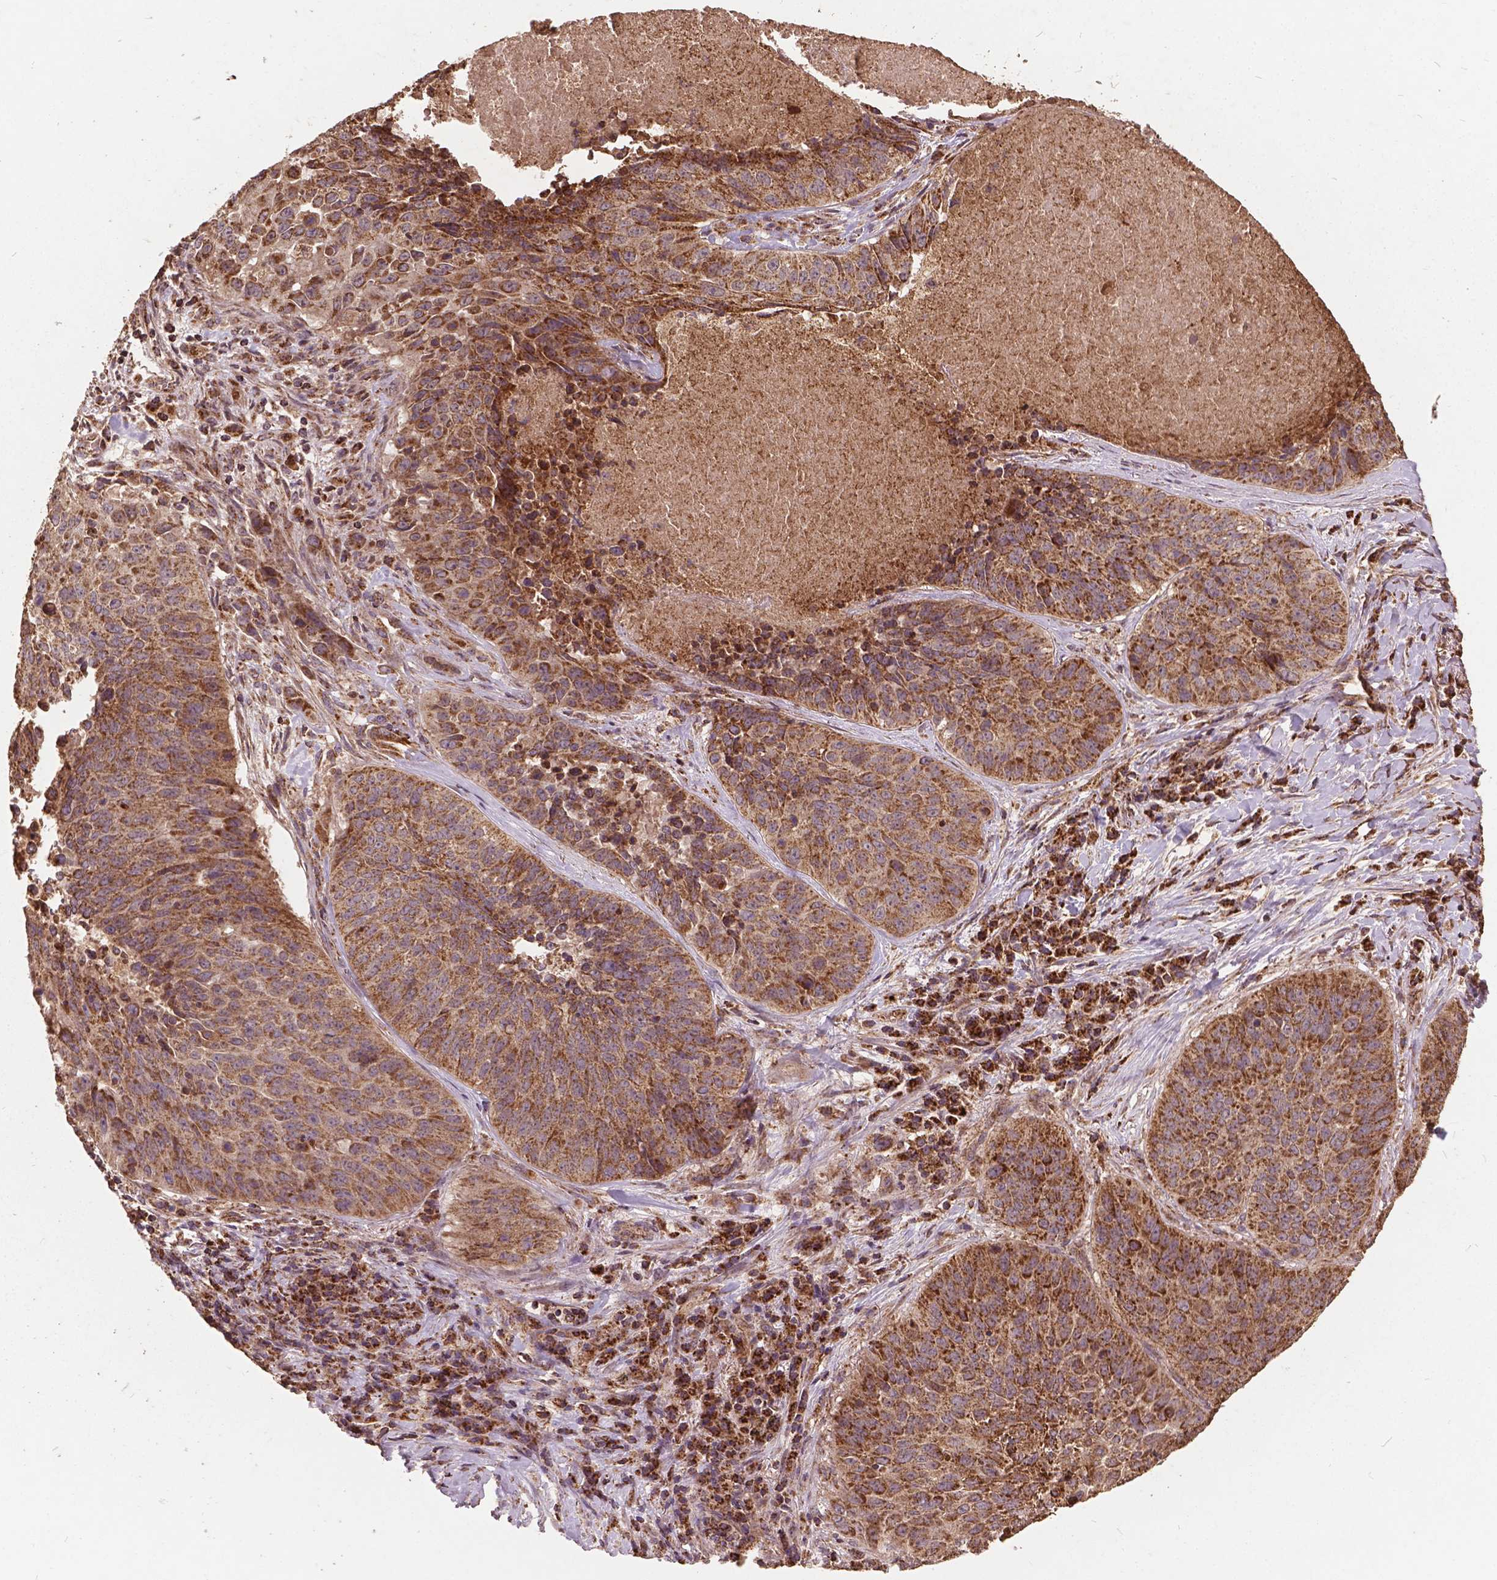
{"staining": {"intensity": "strong", "quantity": ">75%", "location": "cytoplasmic/membranous"}, "tissue": "lung cancer", "cell_type": "Tumor cells", "image_type": "cancer", "snomed": [{"axis": "morphology", "description": "Normal tissue, NOS"}, {"axis": "morphology", "description": "Squamous cell carcinoma, NOS"}, {"axis": "topography", "description": "Bronchus"}, {"axis": "topography", "description": "Lung"}], "caption": "This histopathology image reveals lung squamous cell carcinoma stained with immunohistochemistry to label a protein in brown. The cytoplasmic/membranous of tumor cells show strong positivity for the protein. Nuclei are counter-stained blue.", "gene": "UBXN2A", "patient": {"sex": "male", "age": 64}}